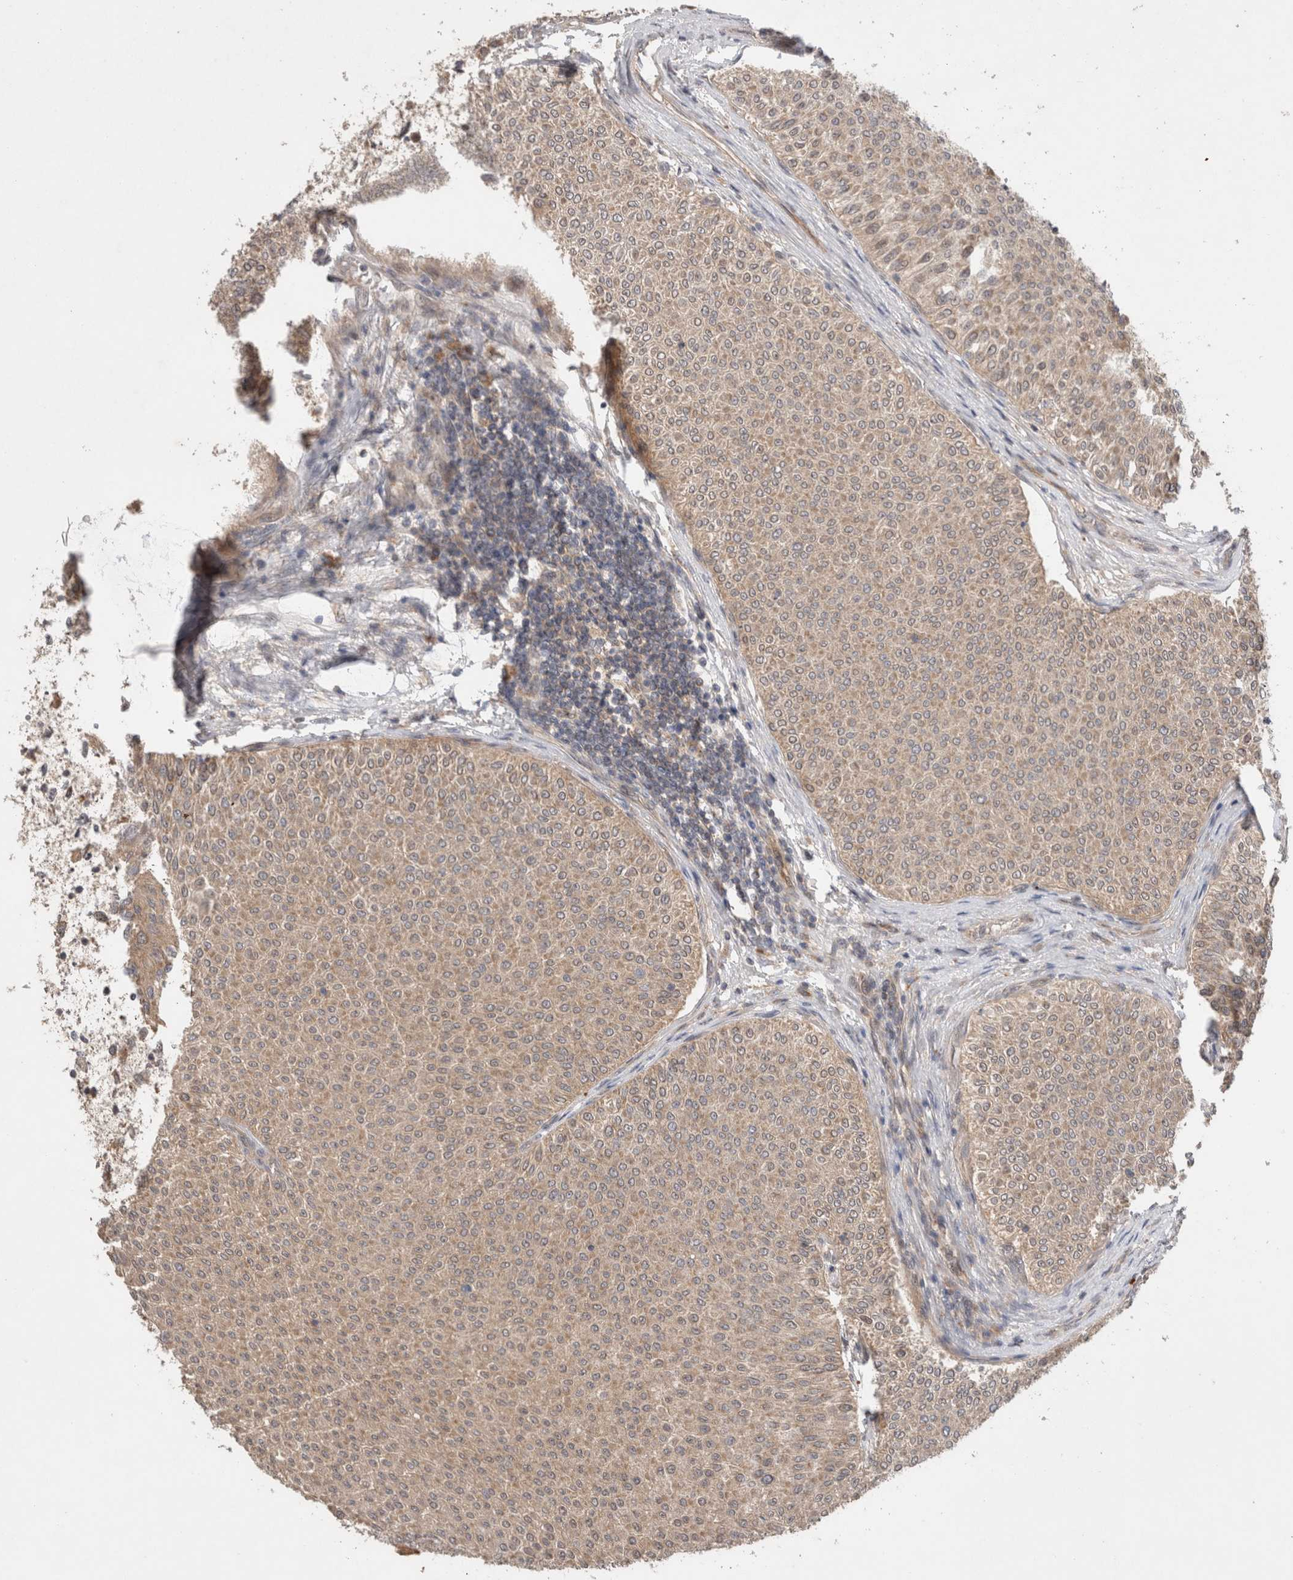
{"staining": {"intensity": "moderate", "quantity": ">75%", "location": "cytoplasmic/membranous"}, "tissue": "urothelial cancer", "cell_type": "Tumor cells", "image_type": "cancer", "snomed": [{"axis": "morphology", "description": "Urothelial carcinoma, Low grade"}, {"axis": "topography", "description": "Urinary bladder"}], "caption": "IHC photomicrograph of human urothelial cancer stained for a protein (brown), which exhibits medium levels of moderate cytoplasmic/membranous expression in about >75% of tumor cells.", "gene": "SLC29A1", "patient": {"sex": "male", "age": 78}}